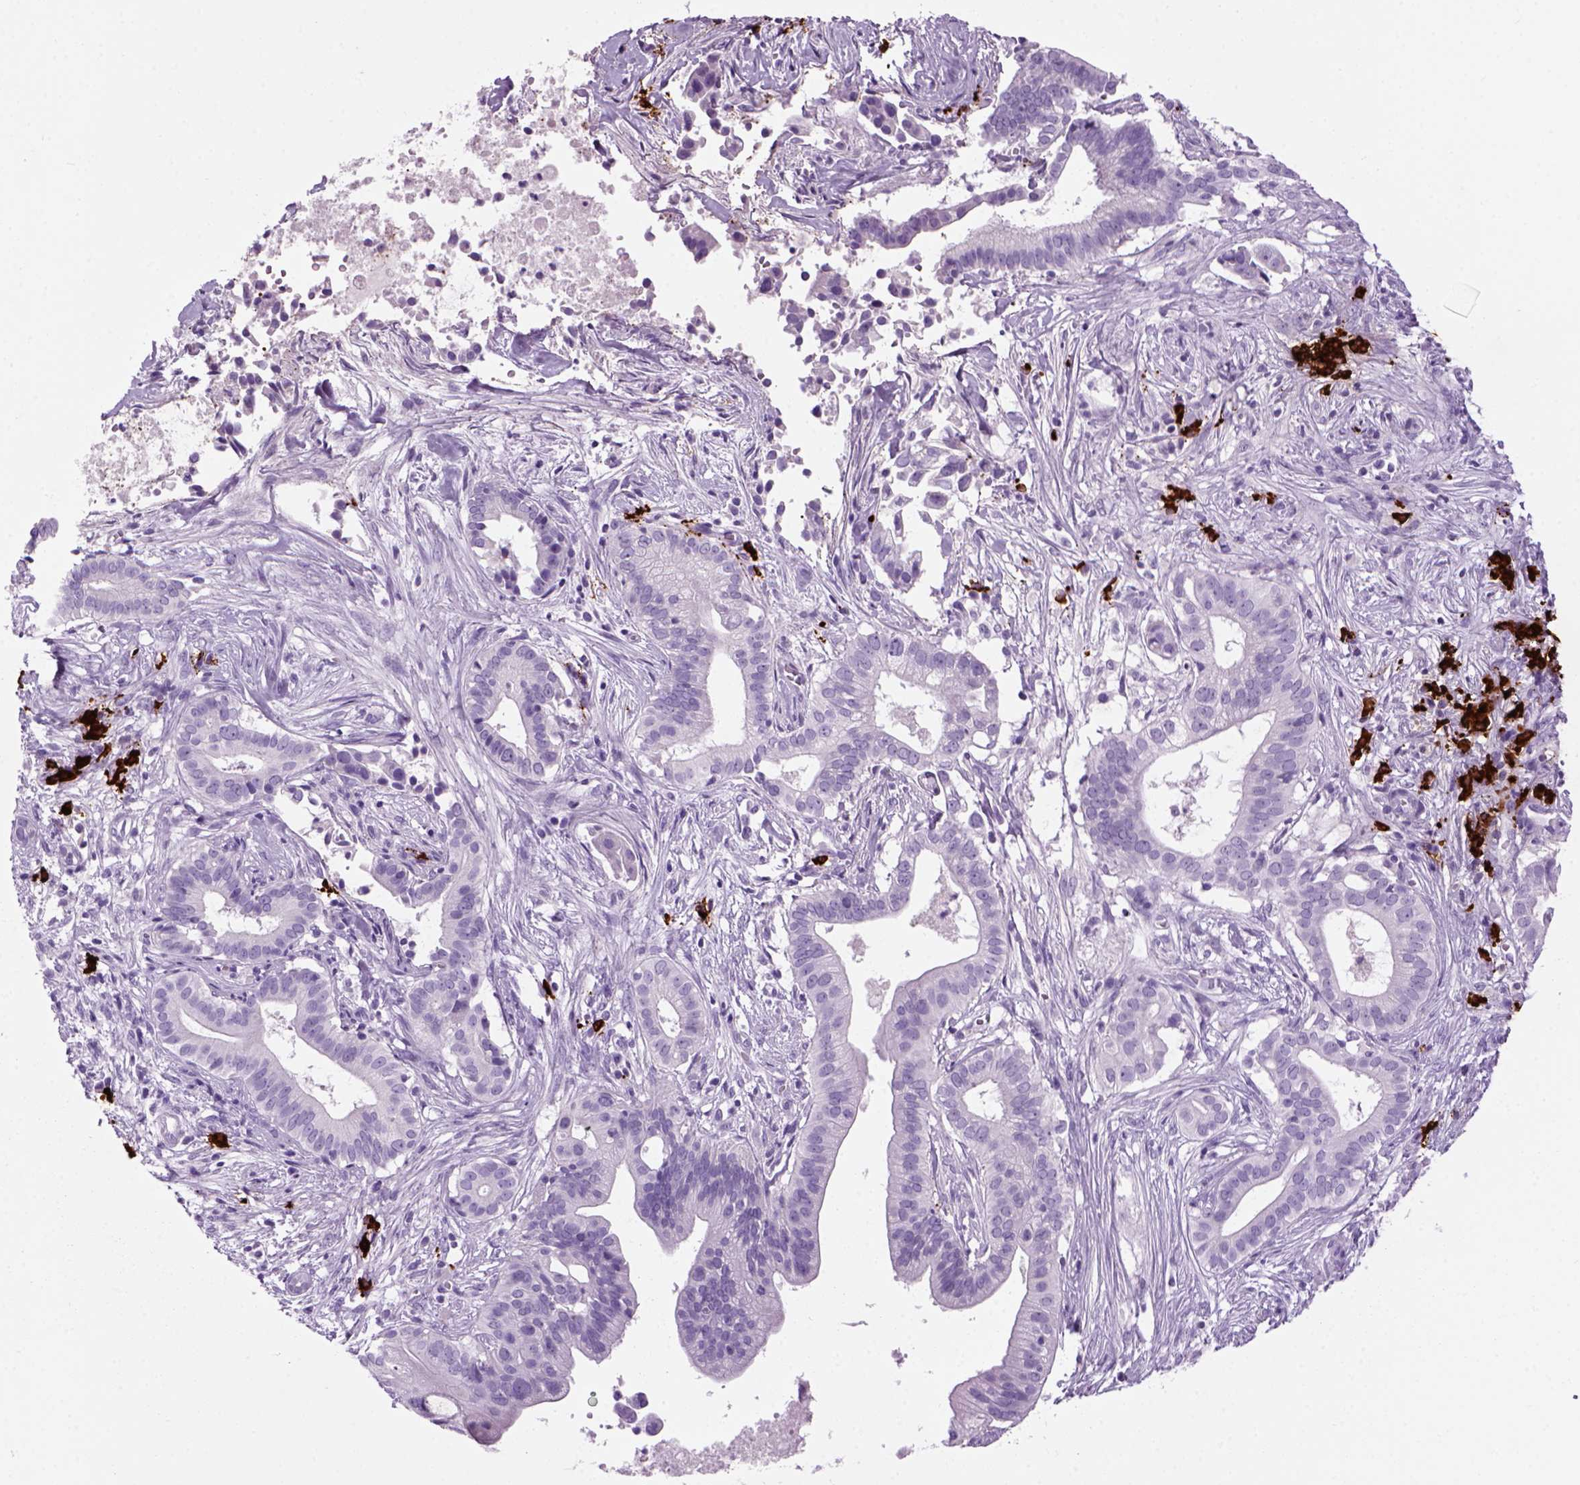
{"staining": {"intensity": "negative", "quantity": "none", "location": "none"}, "tissue": "pancreatic cancer", "cell_type": "Tumor cells", "image_type": "cancer", "snomed": [{"axis": "morphology", "description": "Adenocarcinoma, NOS"}, {"axis": "topography", "description": "Pancreas"}], "caption": "Immunohistochemistry (IHC) photomicrograph of neoplastic tissue: human adenocarcinoma (pancreatic) stained with DAB exhibits no significant protein staining in tumor cells.", "gene": "MZB1", "patient": {"sex": "male", "age": 61}}